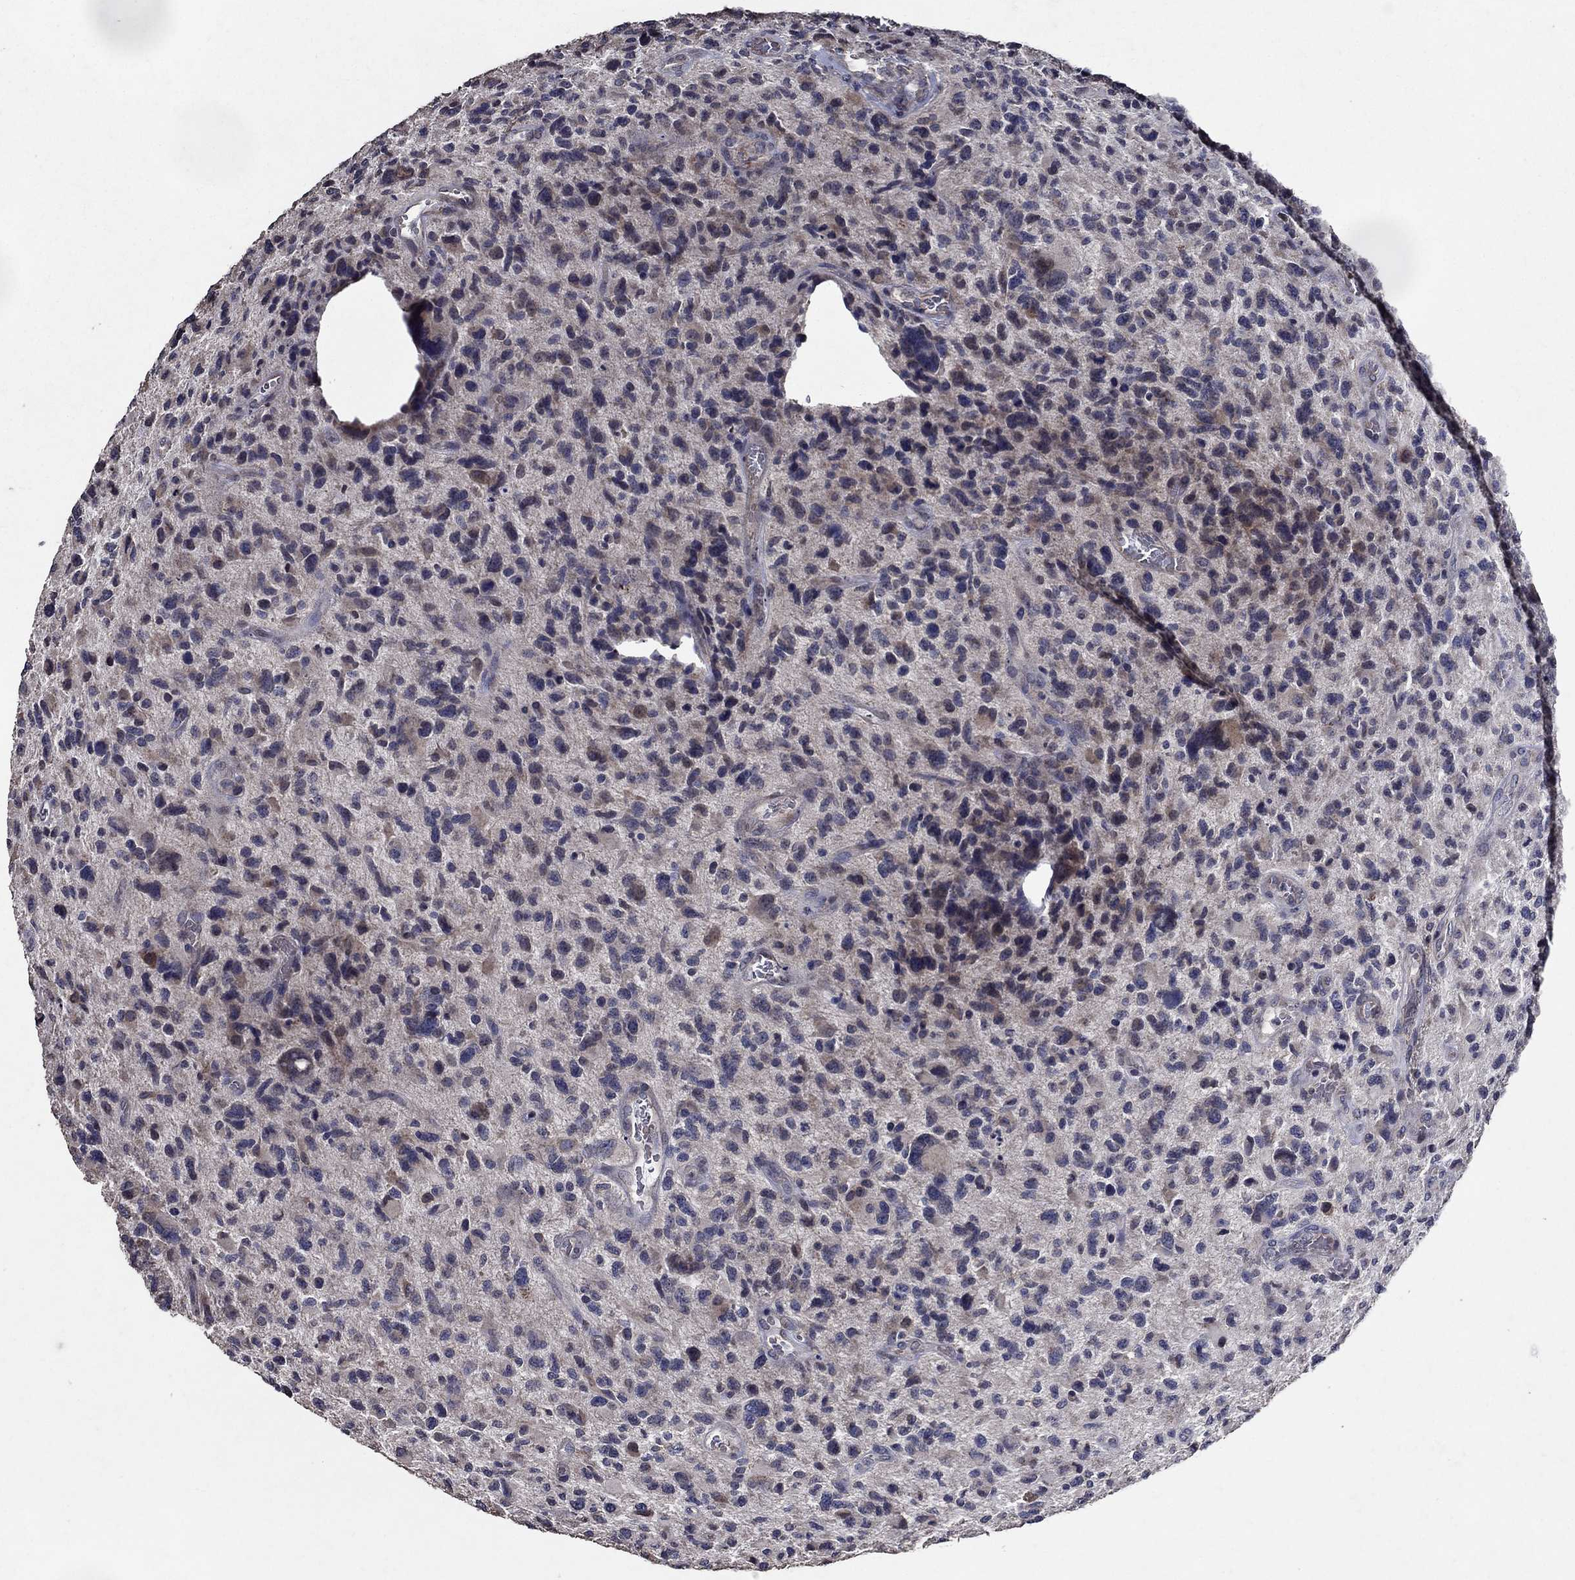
{"staining": {"intensity": "weak", "quantity": "25%-75%", "location": "cytoplasmic/membranous"}, "tissue": "glioma", "cell_type": "Tumor cells", "image_type": "cancer", "snomed": [{"axis": "morphology", "description": "Glioma, malignant, NOS"}, {"axis": "morphology", "description": "Glioma, malignant, High grade"}, {"axis": "topography", "description": "Brain"}], "caption": "A brown stain labels weak cytoplasmic/membranous expression of a protein in glioma tumor cells.", "gene": "HAP1", "patient": {"sex": "female", "age": 71}}